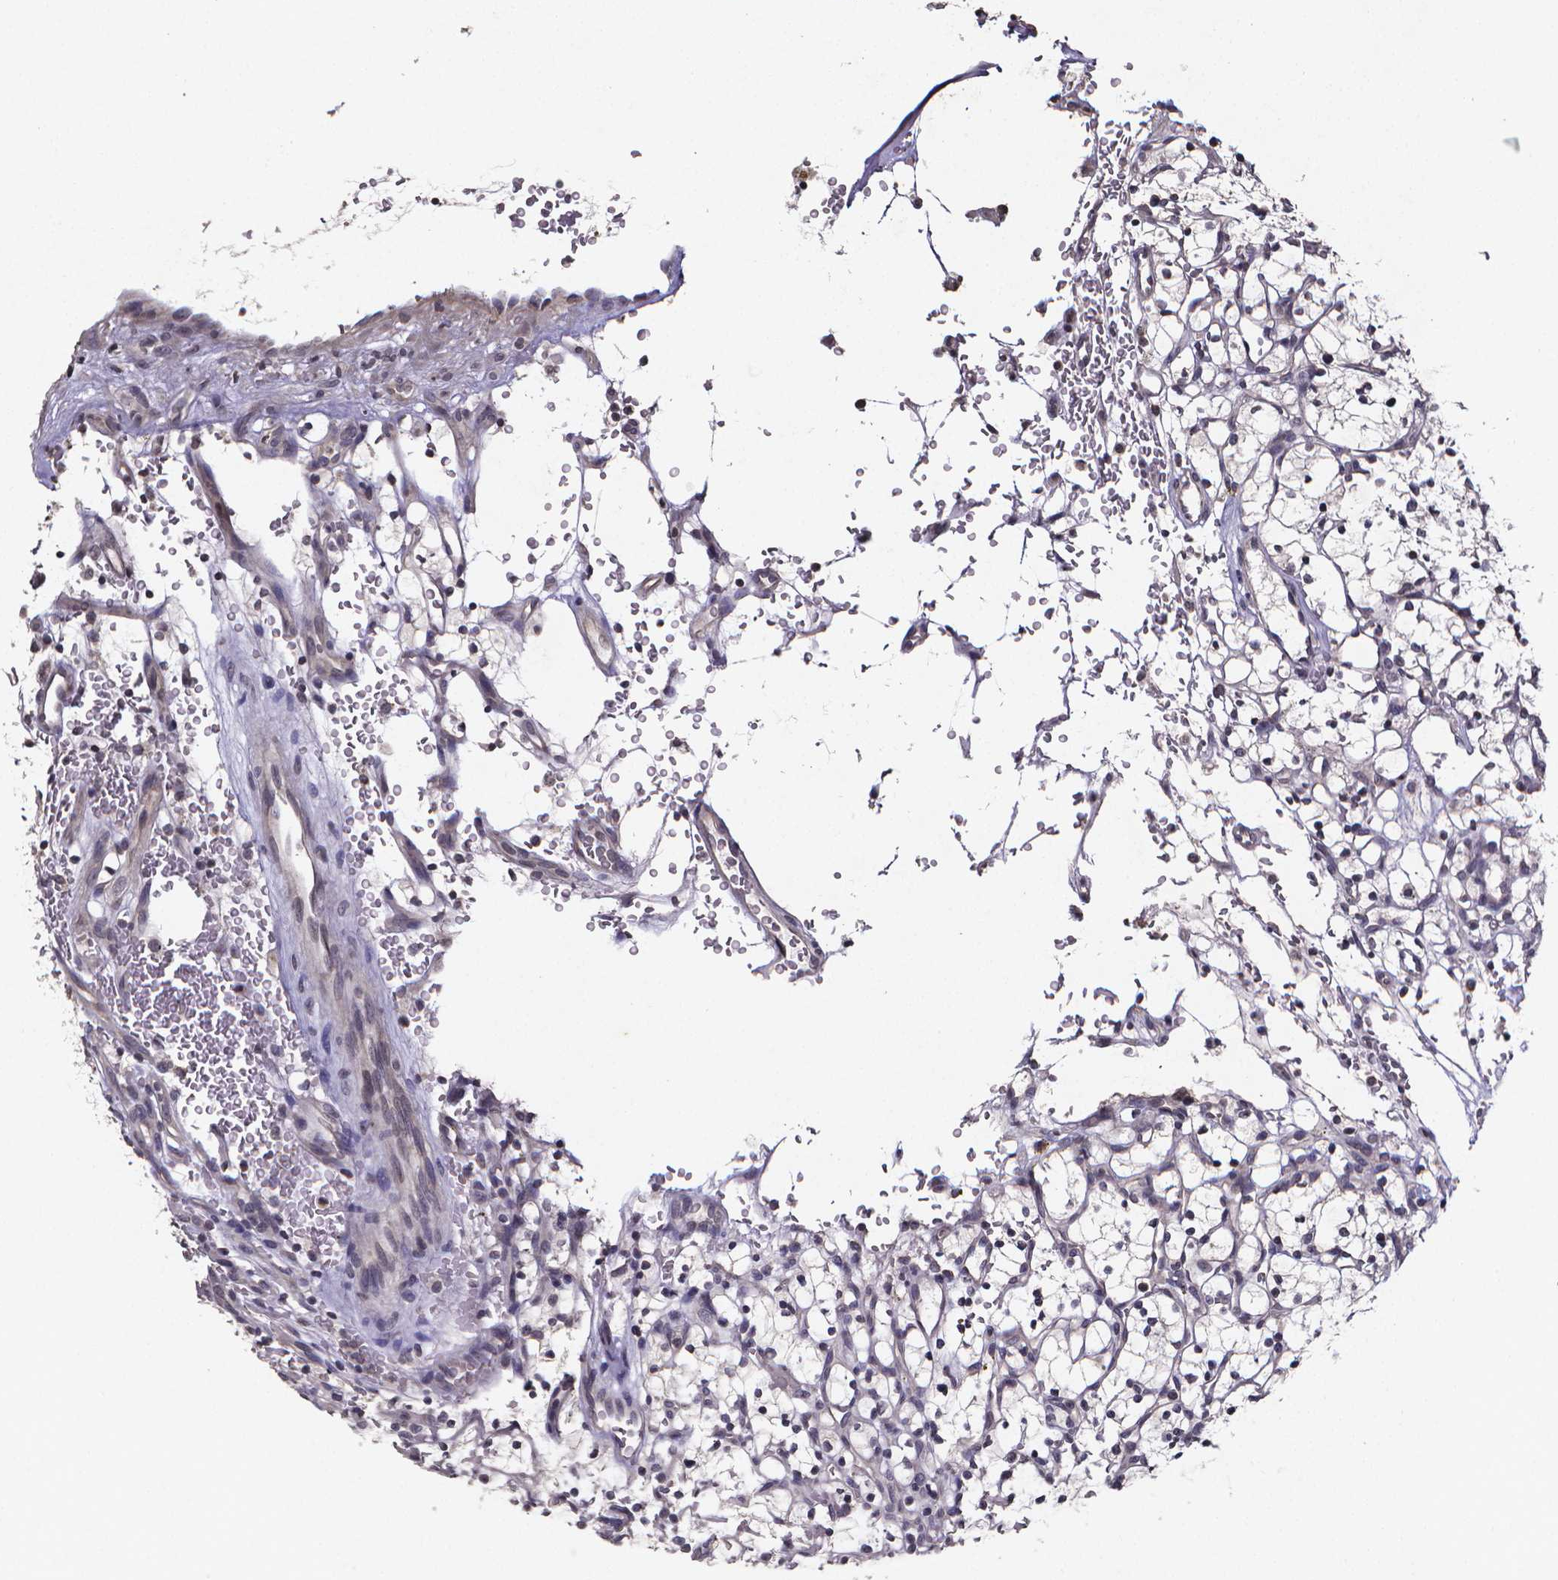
{"staining": {"intensity": "negative", "quantity": "none", "location": "none"}, "tissue": "renal cancer", "cell_type": "Tumor cells", "image_type": "cancer", "snomed": [{"axis": "morphology", "description": "Adenocarcinoma, NOS"}, {"axis": "topography", "description": "Kidney"}], "caption": "Protein analysis of renal cancer (adenocarcinoma) exhibits no significant positivity in tumor cells. The staining is performed using DAB brown chromogen with nuclei counter-stained in using hematoxylin.", "gene": "TP73", "patient": {"sex": "female", "age": 64}}